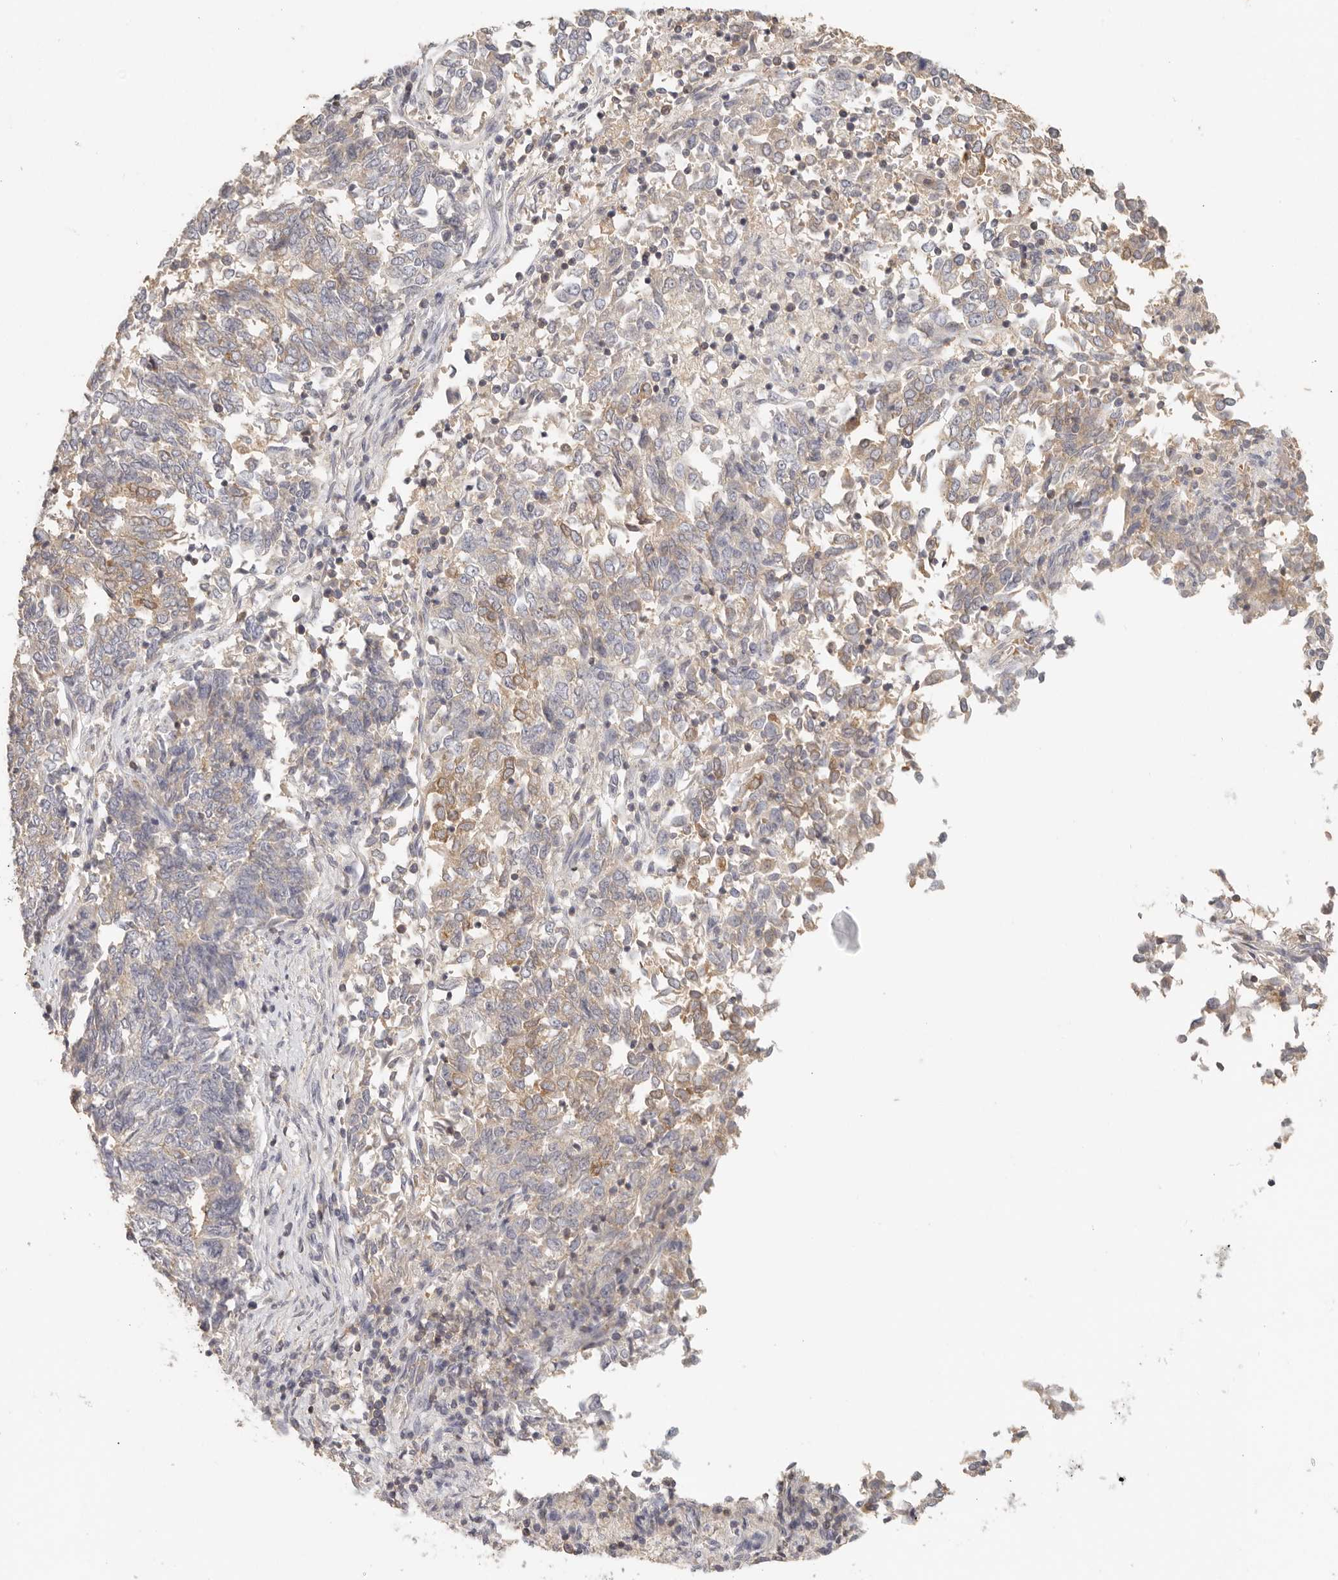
{"staining": {"intensity": "moderate", "quantity": "<25%", "location": "cytoplasmic/membranous"}, "tissue": "endometrial cancer", "cell_type": "Tumor cells", "image_type": "cancer", "snomed": [{"axis": "morphology", "description": "Adenocarcinoma, NOS"}, {"axis": "topography", "description": "Endometrium"}], "caption": "Endometrial adenocarcinoma stained for a protein reveals moderate cytoplasmic/membranous positivity in tumor cells.", "gene": "CSK", "patient": {"sex": "female", "age": 80}}